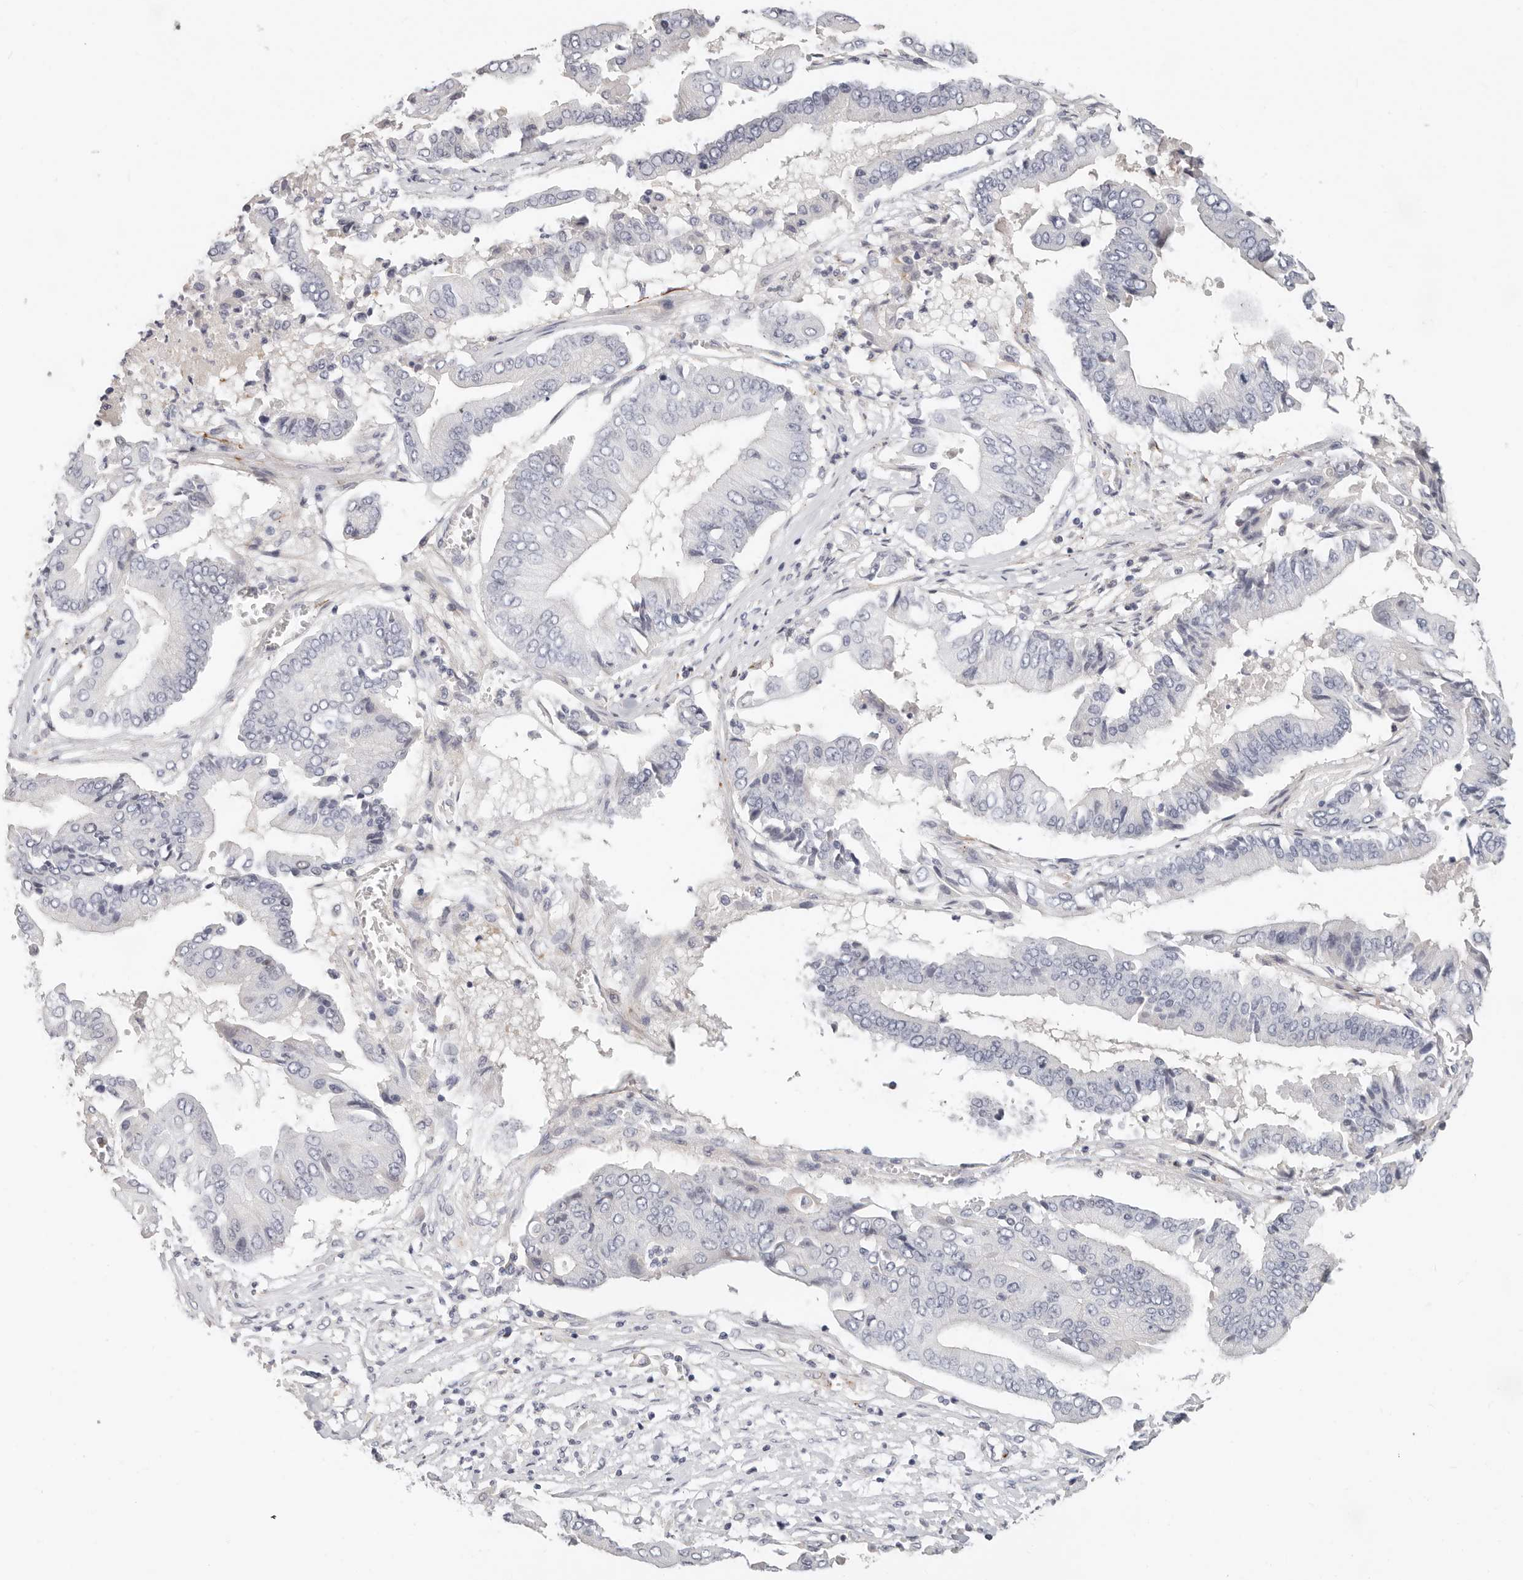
{"staining": {"intensity": "negative", "quantity": "none", "location": "none"}, "tissue": "pancreatic cancer", "cell_type": "Tumor cells", "image_type": "cancer", "snomed": [{"axis": "morphology", "description": "Adenocarcinoma, NOS"}, {"axis": "topography", "description": "Pancreas"}], "caption": "High magnification brightfield microscopy of pancreatic adenocarcinoma stained with DAB (3,3'-diaminobenzidine) (brown) and counterstained with hematoxylin (blue): tumor cells show no significant staining.", "gene": "ZRANB1", "patient": {"sex": "female", "age": 77}}